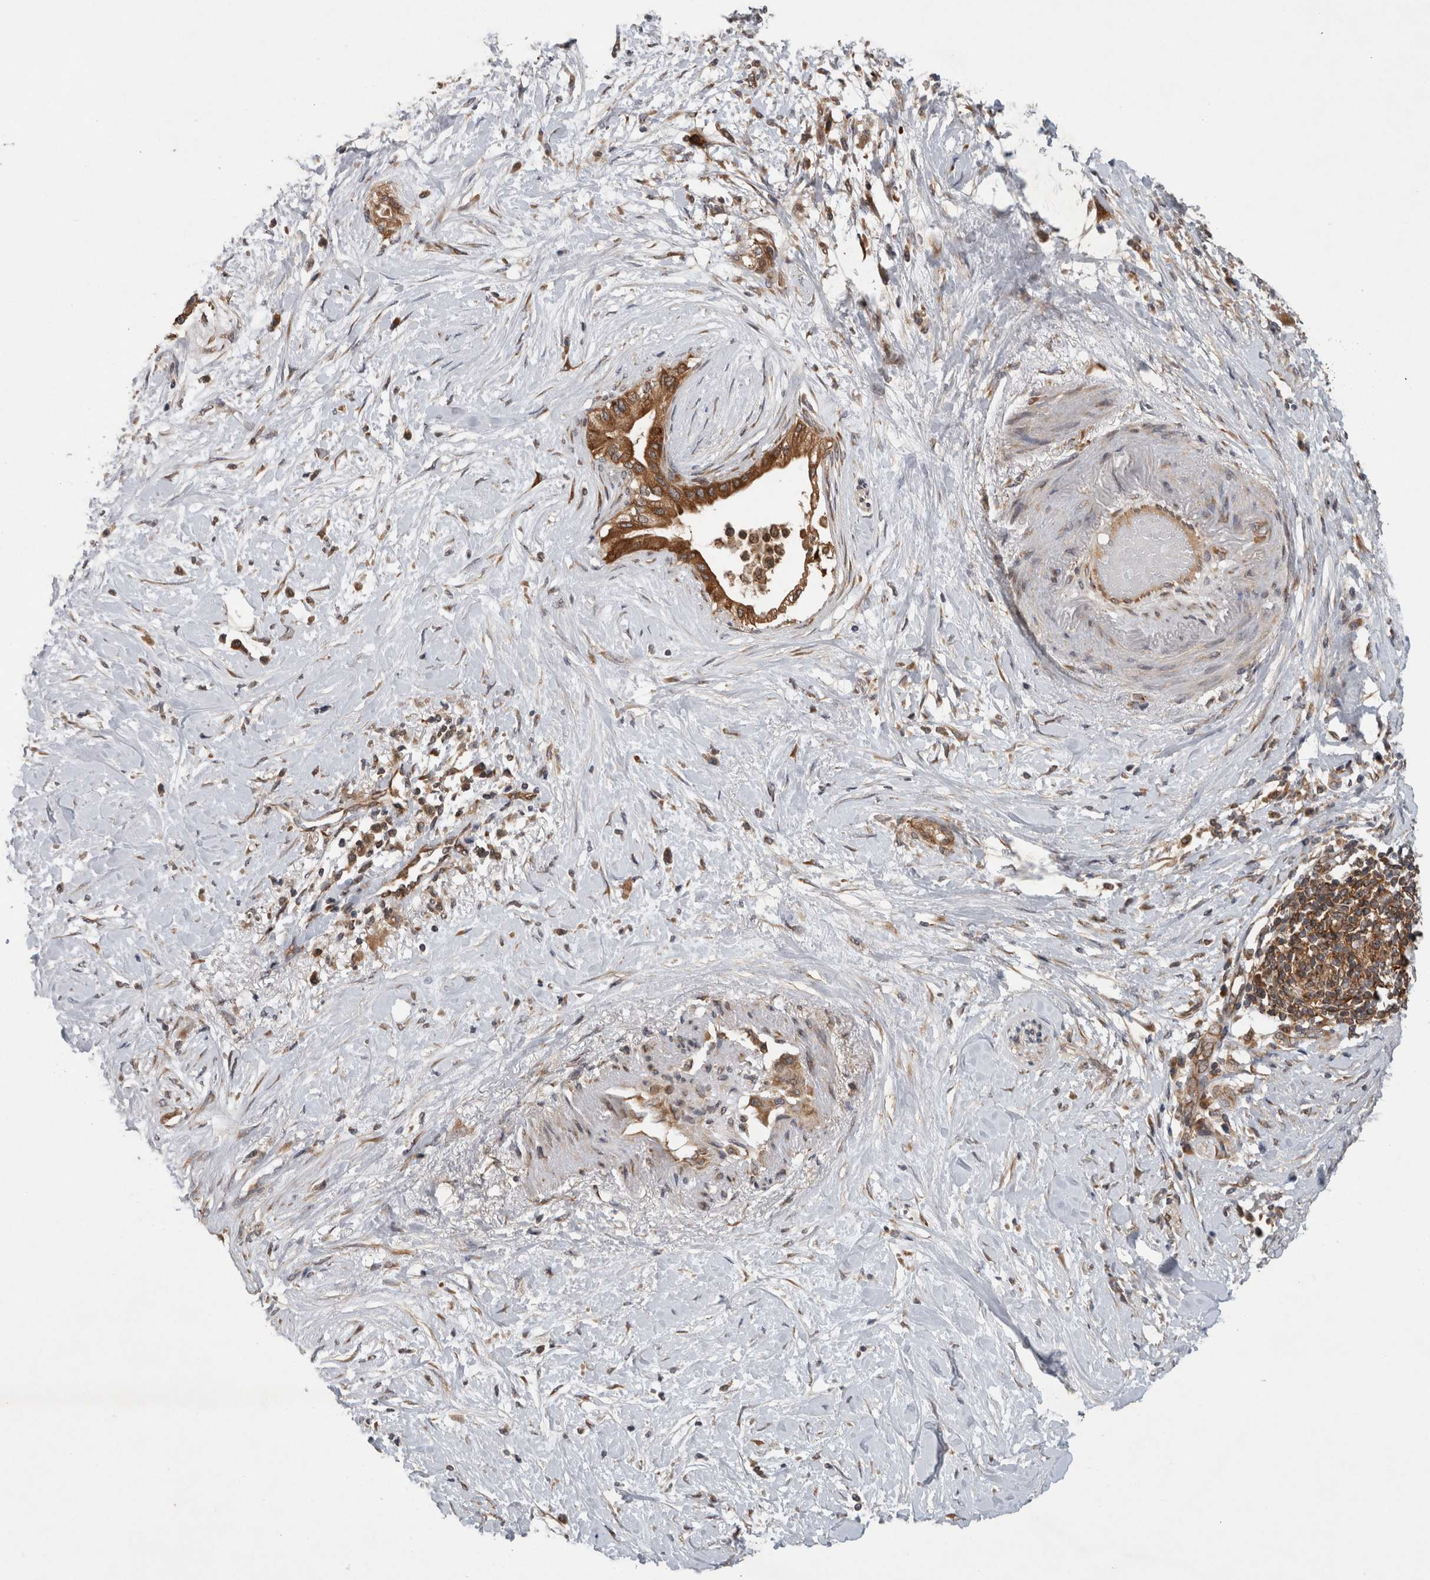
{"staining": {"intensity": "moderate", "quantity": ">75%", "location": "cytoplasmic/membranous"}, "tissue": "pancreatic cancer", "cell_type": "Tumor cells", "image_type": "cancer", "snomed": [{"axis": "morphology", "description": "Normal tissue, NOS"}, {"axis": "morphology", "description": "Adenocarcinoma, NOS"}, {"axis": "topography", "description": "Pancreas"}, {"axis": "topography", "description": "Duodenum"}], "caption": "Pancreatic cancer stained with a brown dye shows moderate cytoplasmic/membranous positive expression in approximately >75% of tumor cells.", "gene": "PDCD2", "patient": {"sex": "female", "age": 60}}